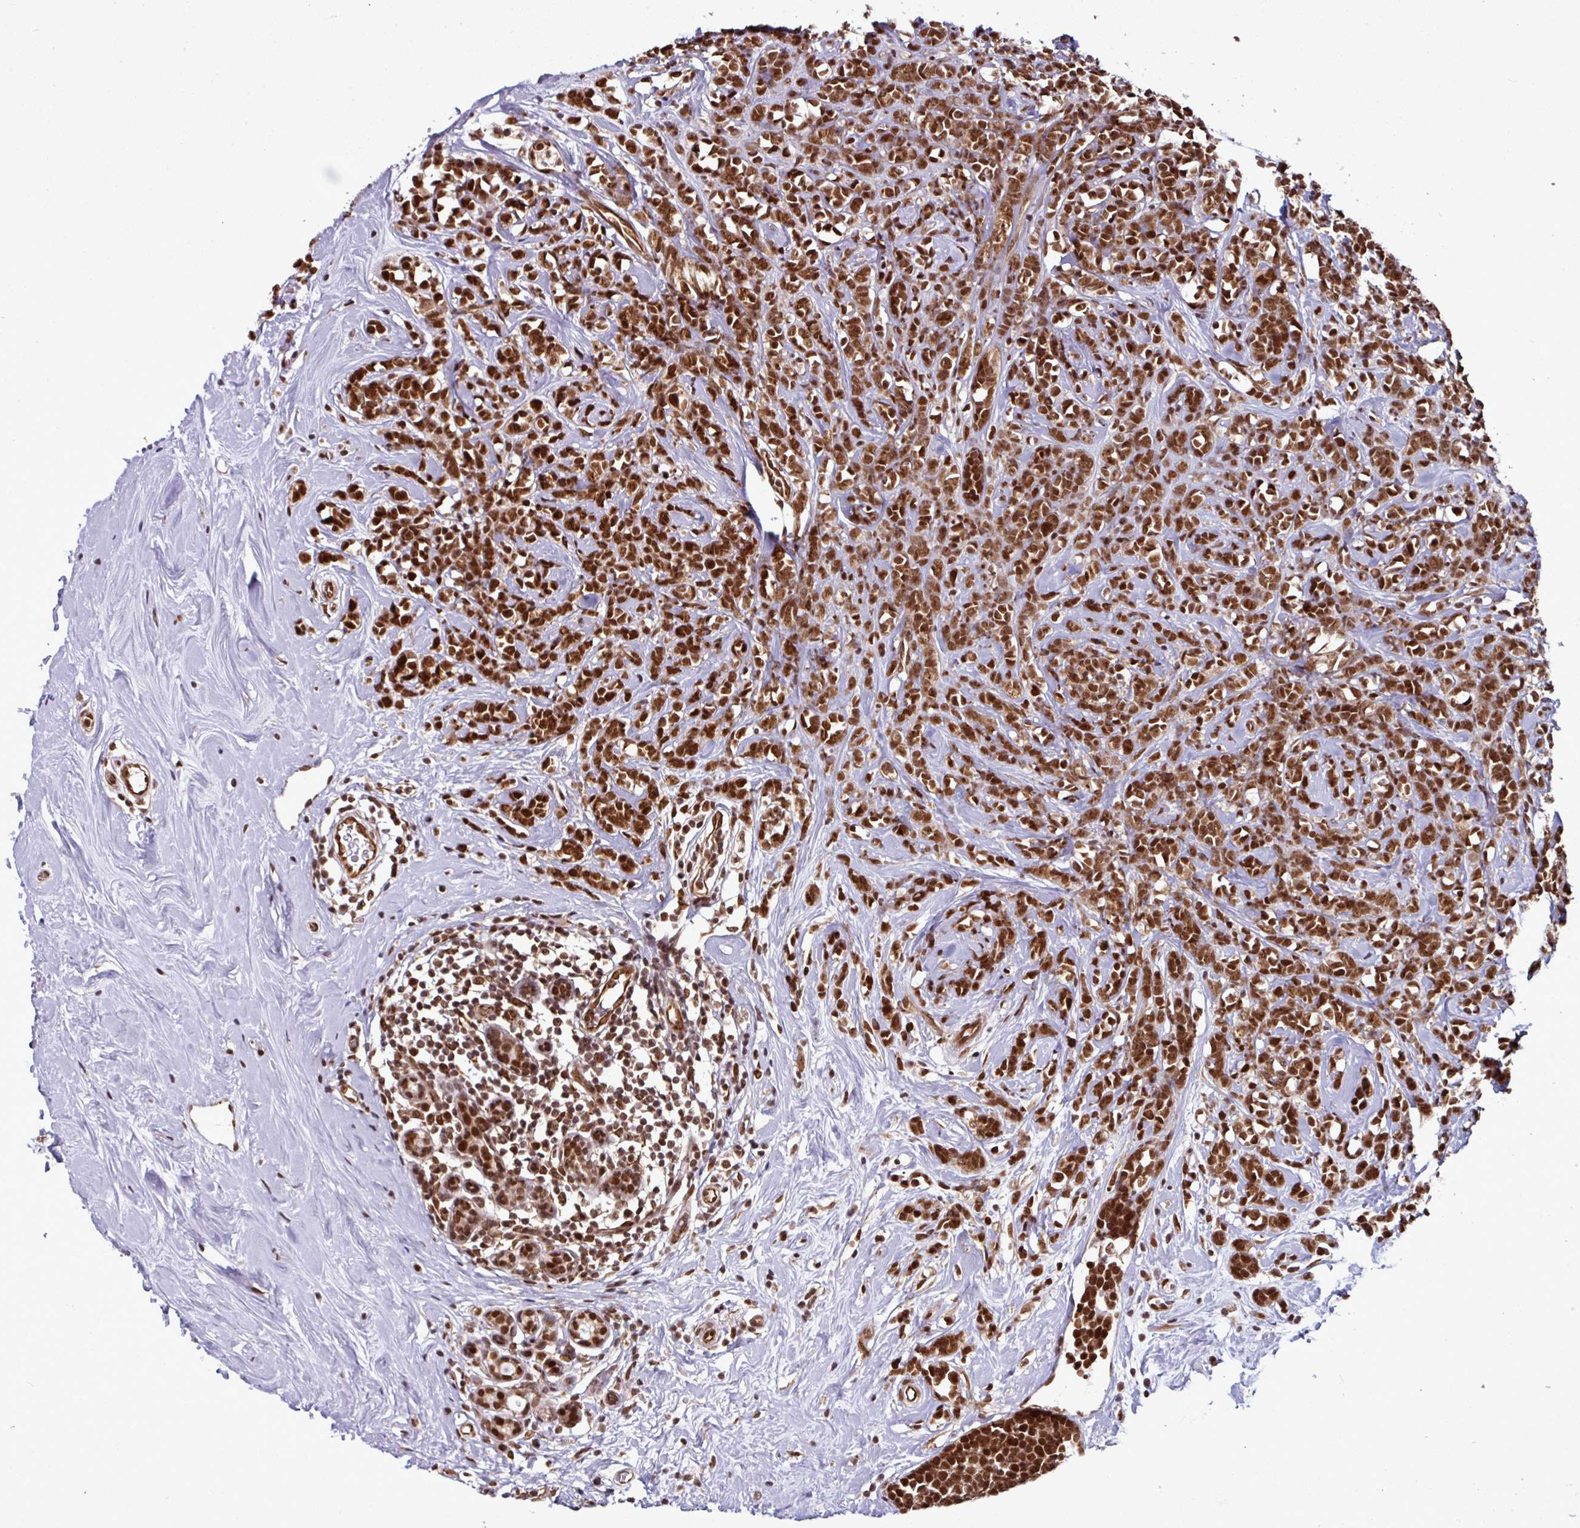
{"staining": {"intensity": "strong", "quantity": ">75%", "location": "nuclear"}, "tissue": "breast cancer", "cell_type": "Tumor cells", "image_type": "cancer", "snomed": [{"axis": "morphology", "description": "Lobular carcinoma"}, {"axis": "topography", "description": "Breast"}], "caption": "Approximately >75% of tumor cells in human breast cancer (lobular carcinoma) exhibit strong nuclear protein staining as visualized by brown immunohistochemical staining.", "gene": "MORF4L2", "patient": {"sex": "female", "age": 58}}